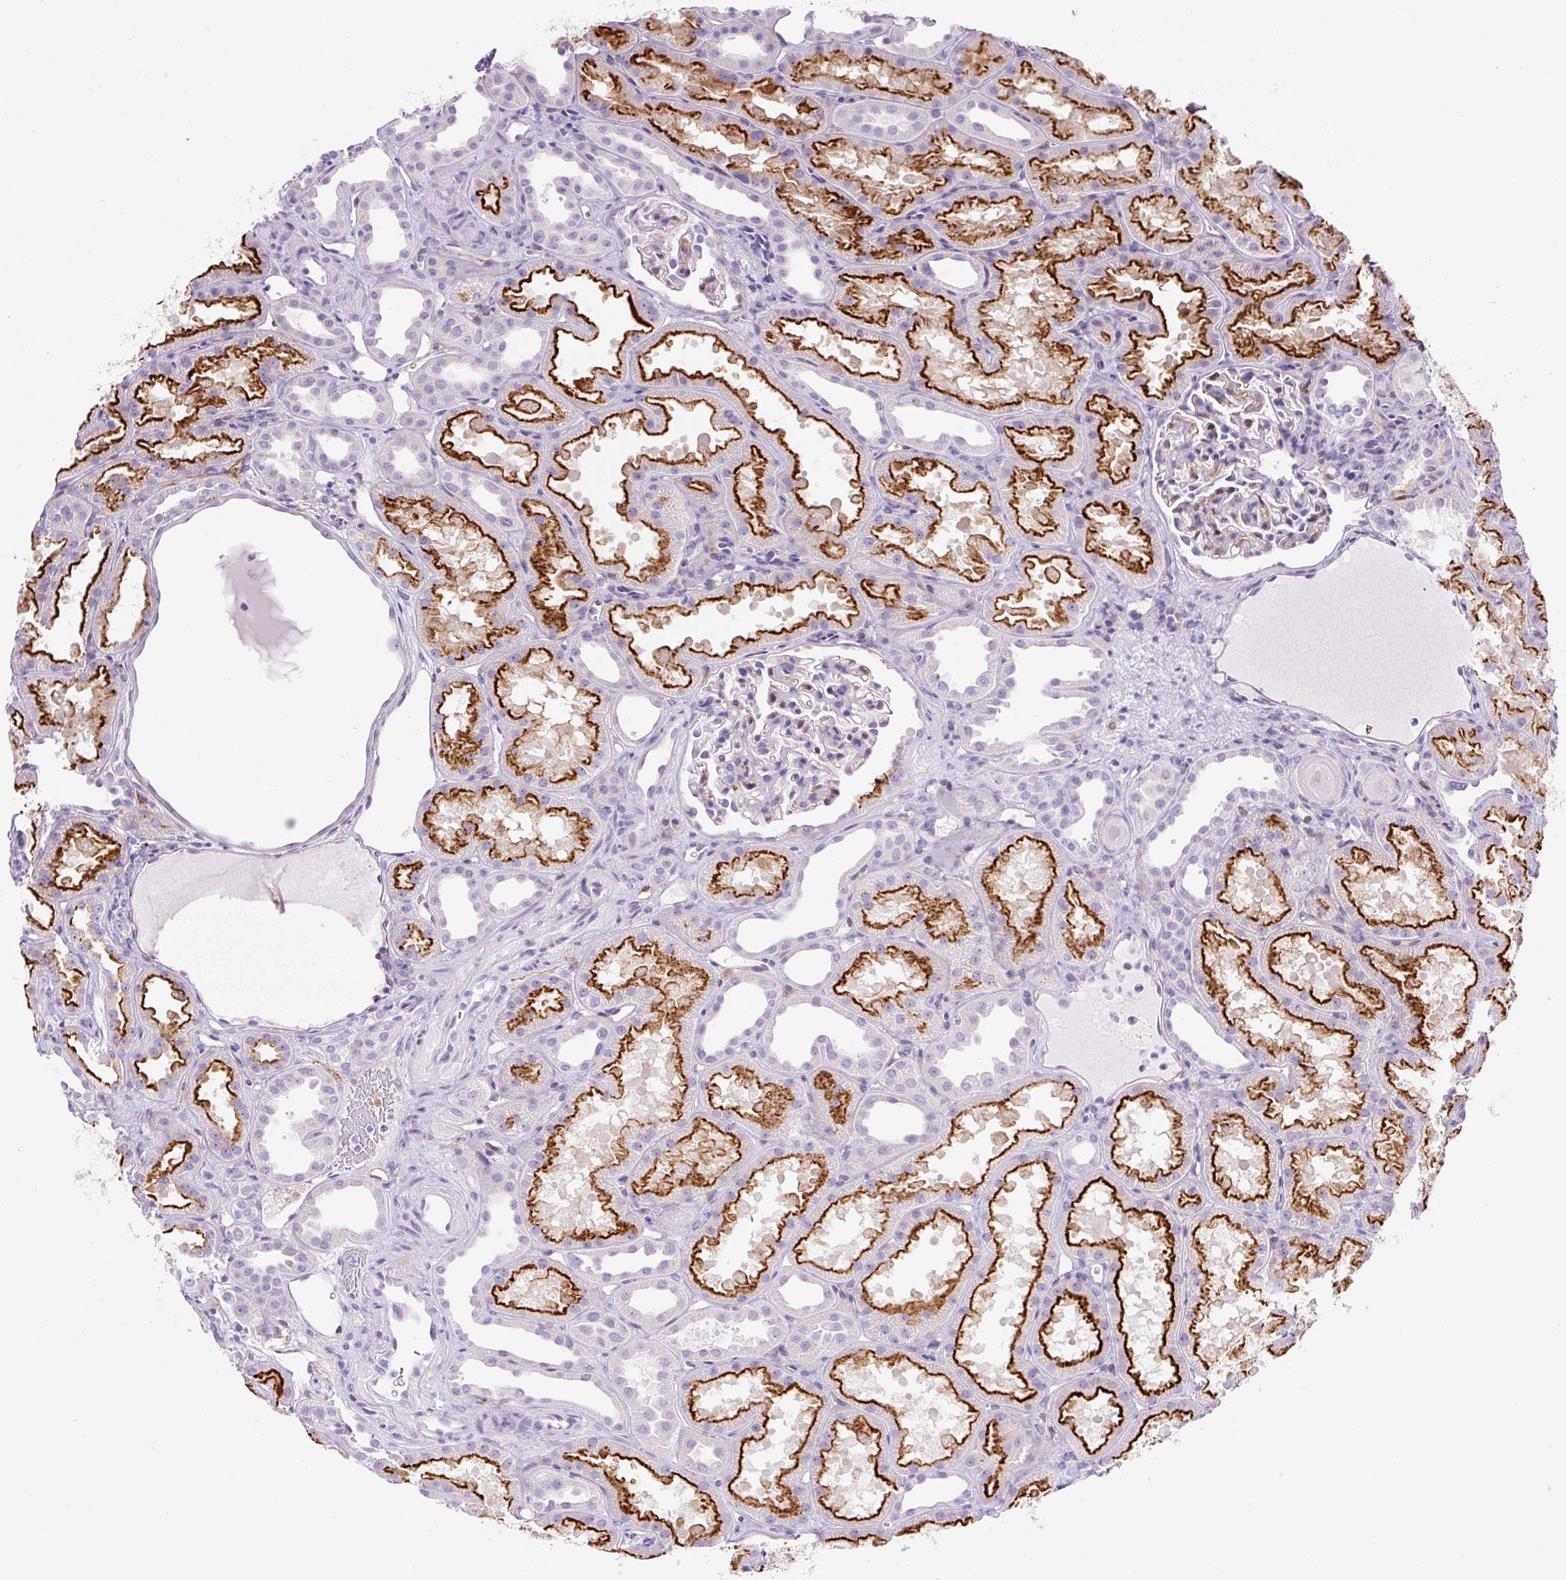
{"staining": {"intensity": "weak", "quantity": "<25%", "location": "cytoplasmic/membranous"}, "tissue": "kidney", "cell_type": "Cells in glomeruli", "image_type": "normal", "snomed": [{"axis": "morphology", "description": "Normal tissue, NOS"}, {"axis": "topography", "description": "Kidney"}], "caption": "High magnification brightfield microscopy of normal kidney stained with DAB (brown) and counterstained with hematoxylin (blue): cells in glomeruli show no significant expression. (DAB IHC with hematoxylin counter stain).", "gene": "ASB4", "patient": {"sex": "male", "age": 61}}